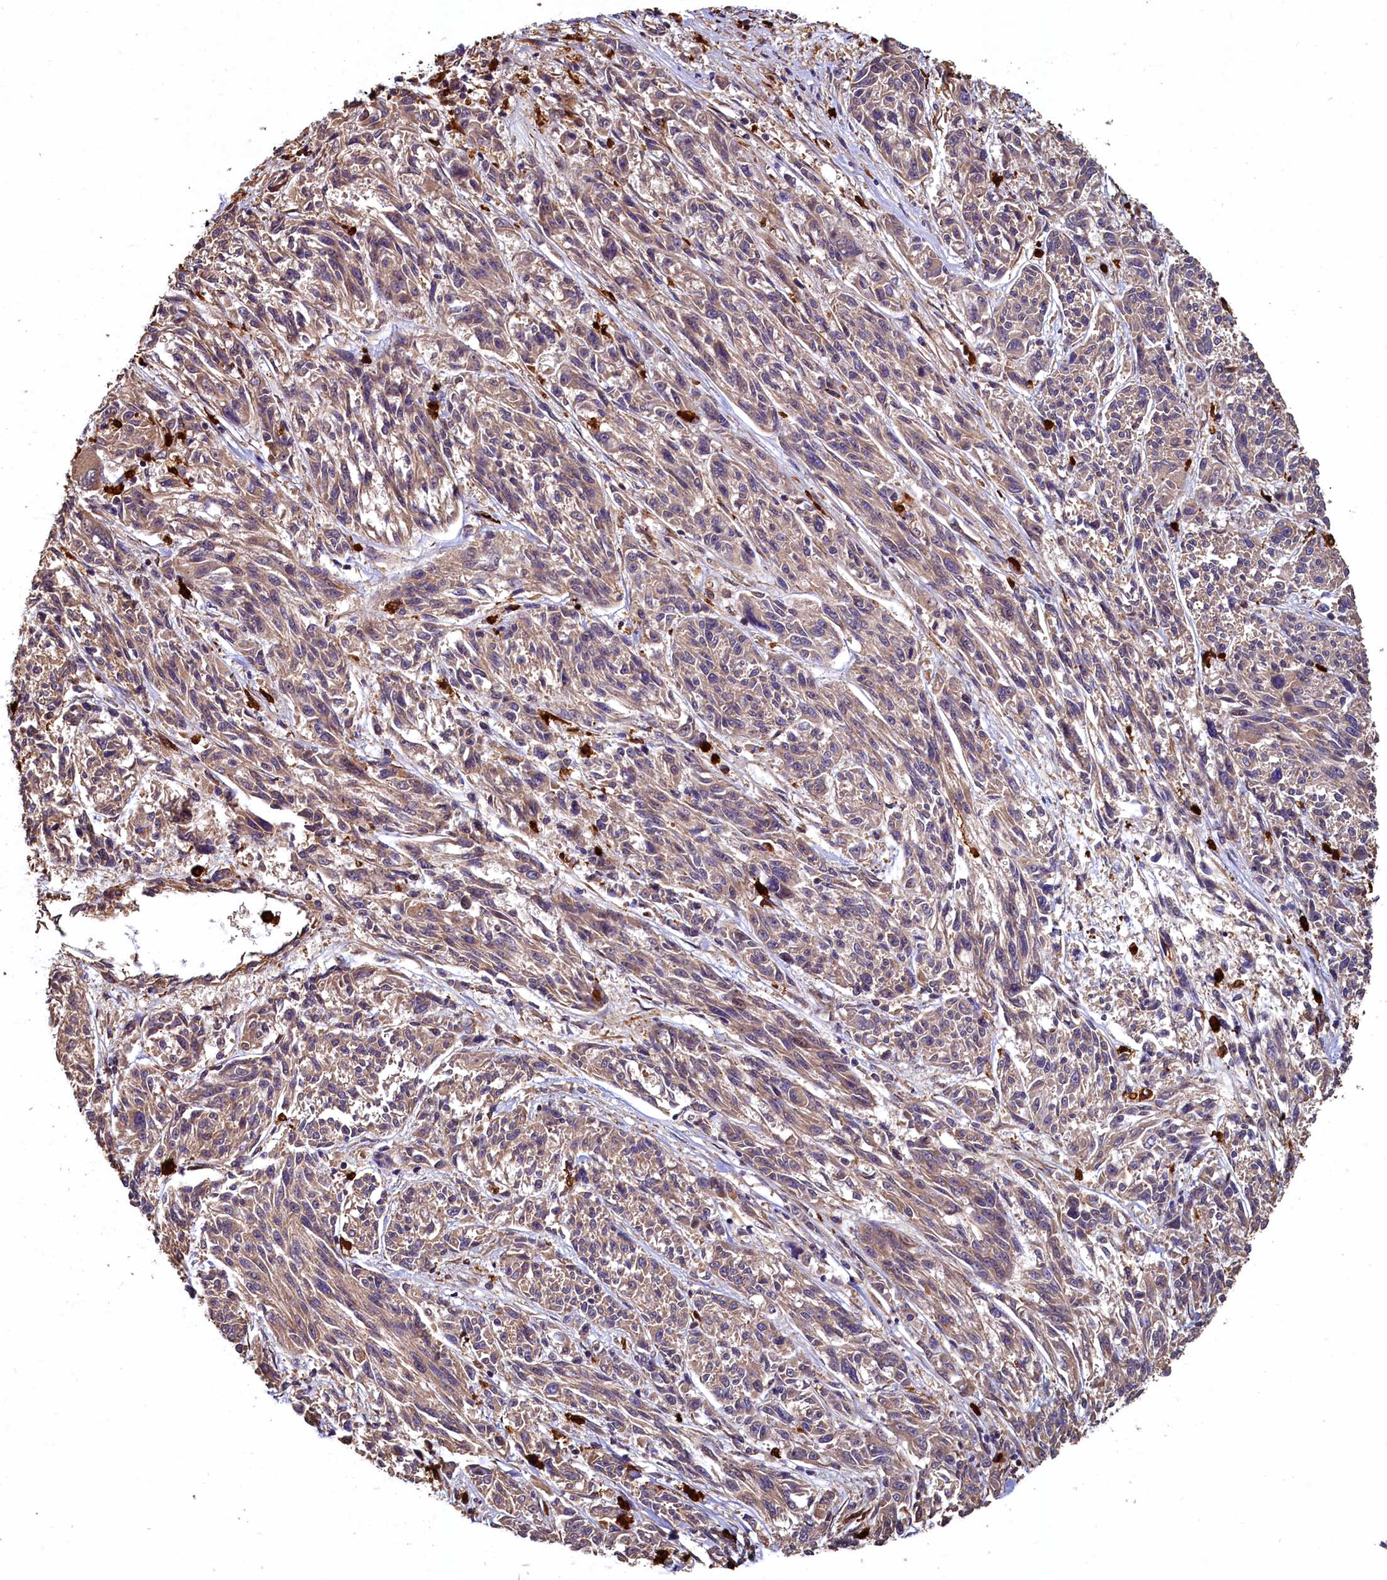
{"staining": {"intensity": "weak", "quantity": ">75%", "location": "cytoplasmic/membranous"}, "tissue": "melanoma", "cell_type": "Tumor cells", "image_type": "cancer", "snomed": [{"axis": "morphology", "description": "Malignant melanoma, NOS"}, {"axis": "topography", "description": "Skin"}], "caption": "An immunohistochemistry histopathology image of neoplastic tissue is shown. Protein staining in brown highlights weak cytoplasmic/membranous positivity in malignant melanoma within tumor cells. (brown staining indicates protein expression, while blue staining denotes nuclei).", "gene": "CCDC102B", "patient": {"sex": "male", "age": 53}}